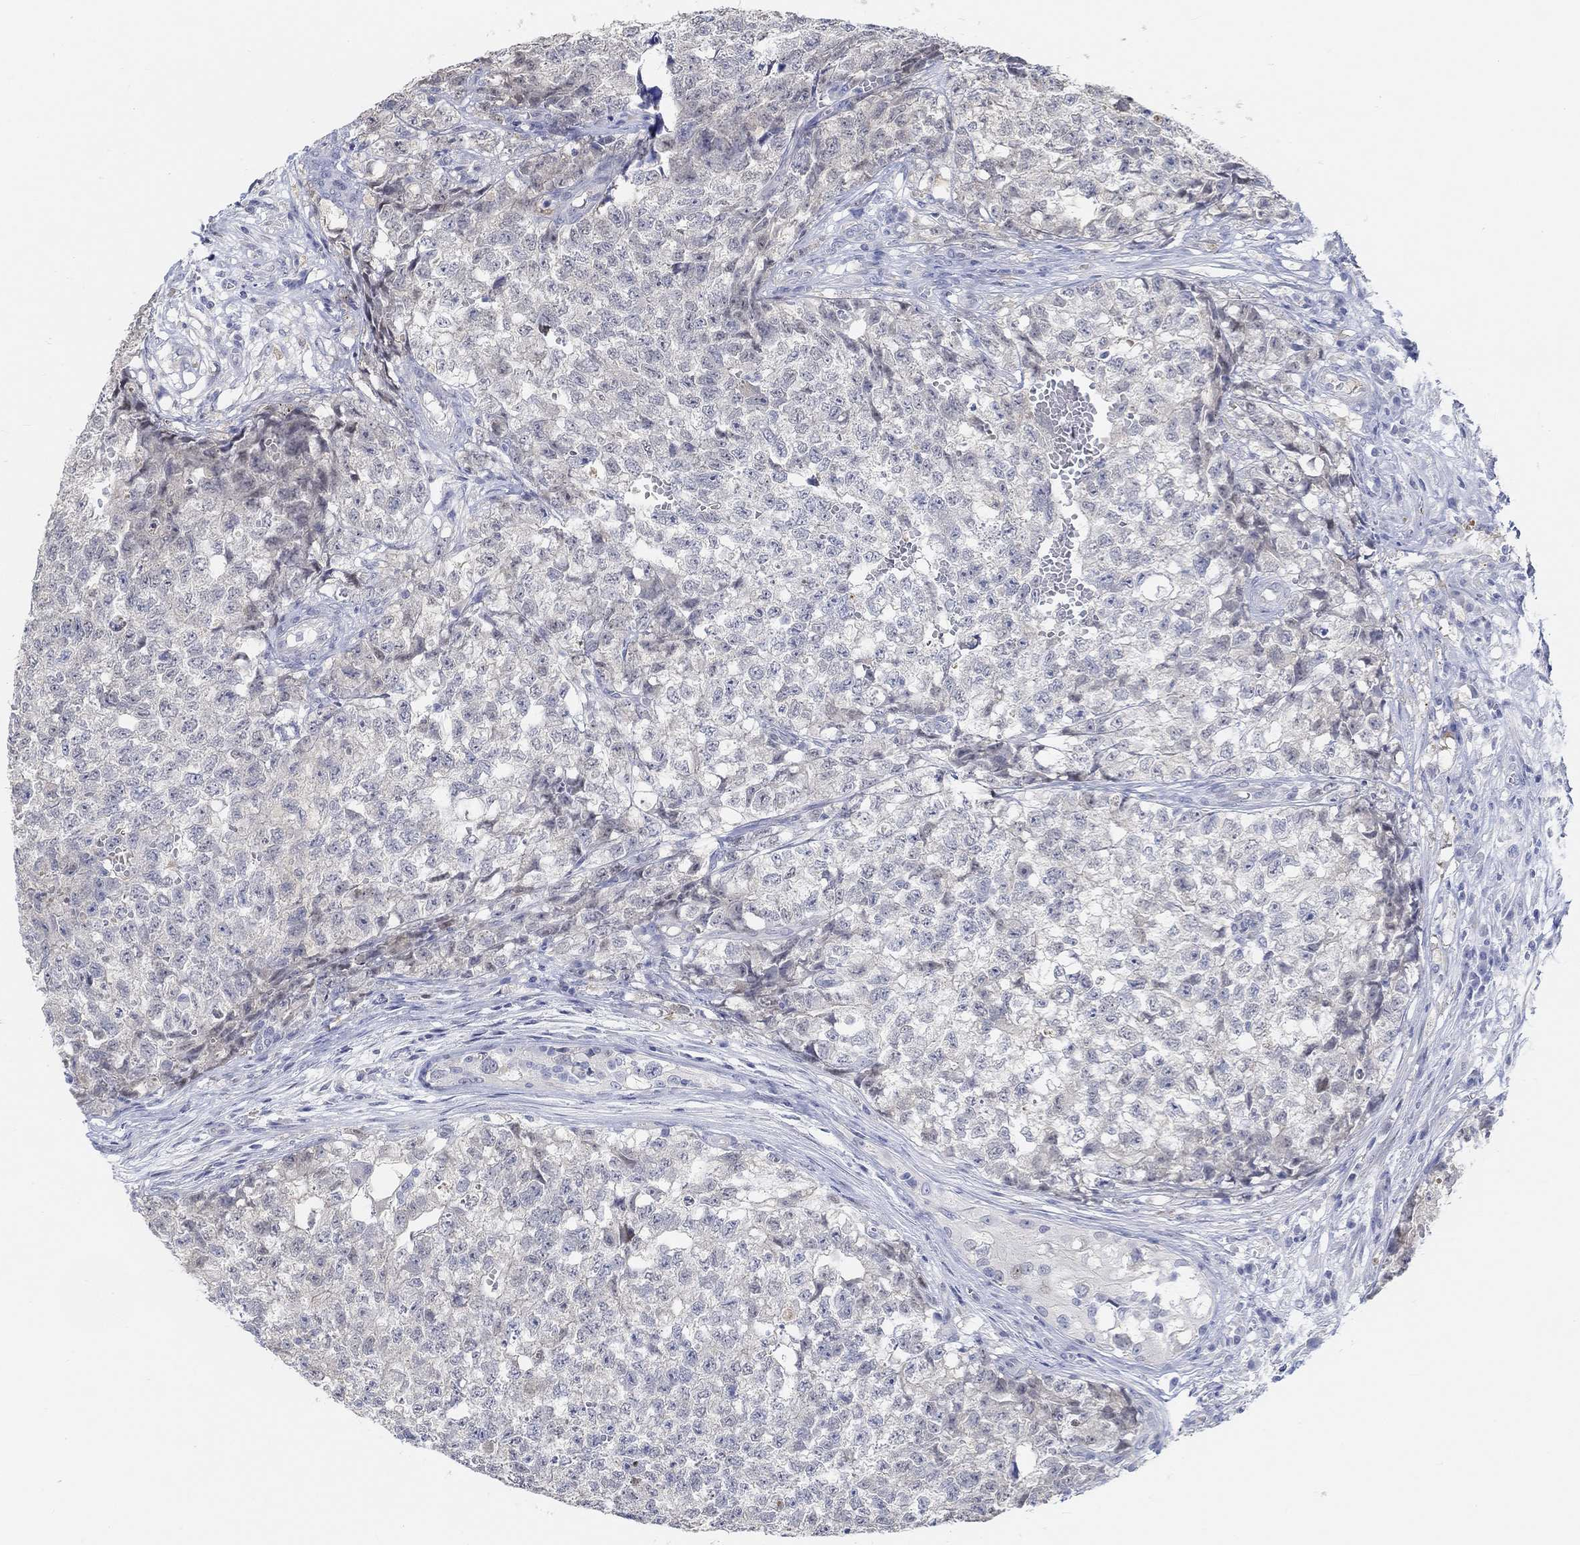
{"staining": {"intensity": "negative", "quantity": "none", "location": "none"}, "tissue": "testis cancer", "cell_type": "Tumor cells", "image_type": "cancer", "snomed": [{"axis": "morphology", "description": "Seminoma, NOS"}, {"axis": "morphology", "description": "Carcinoma, Embryonal, NOS"}, {"axis": "topography", "description": "Testis"}], "caption": "This is an immunohistochemistry histopathology image of human testis embryonal carcinoma. There is no positivity in tumor cells.", "gene": "SNTG2", "patient": {"sex": "male", "age": 22}}